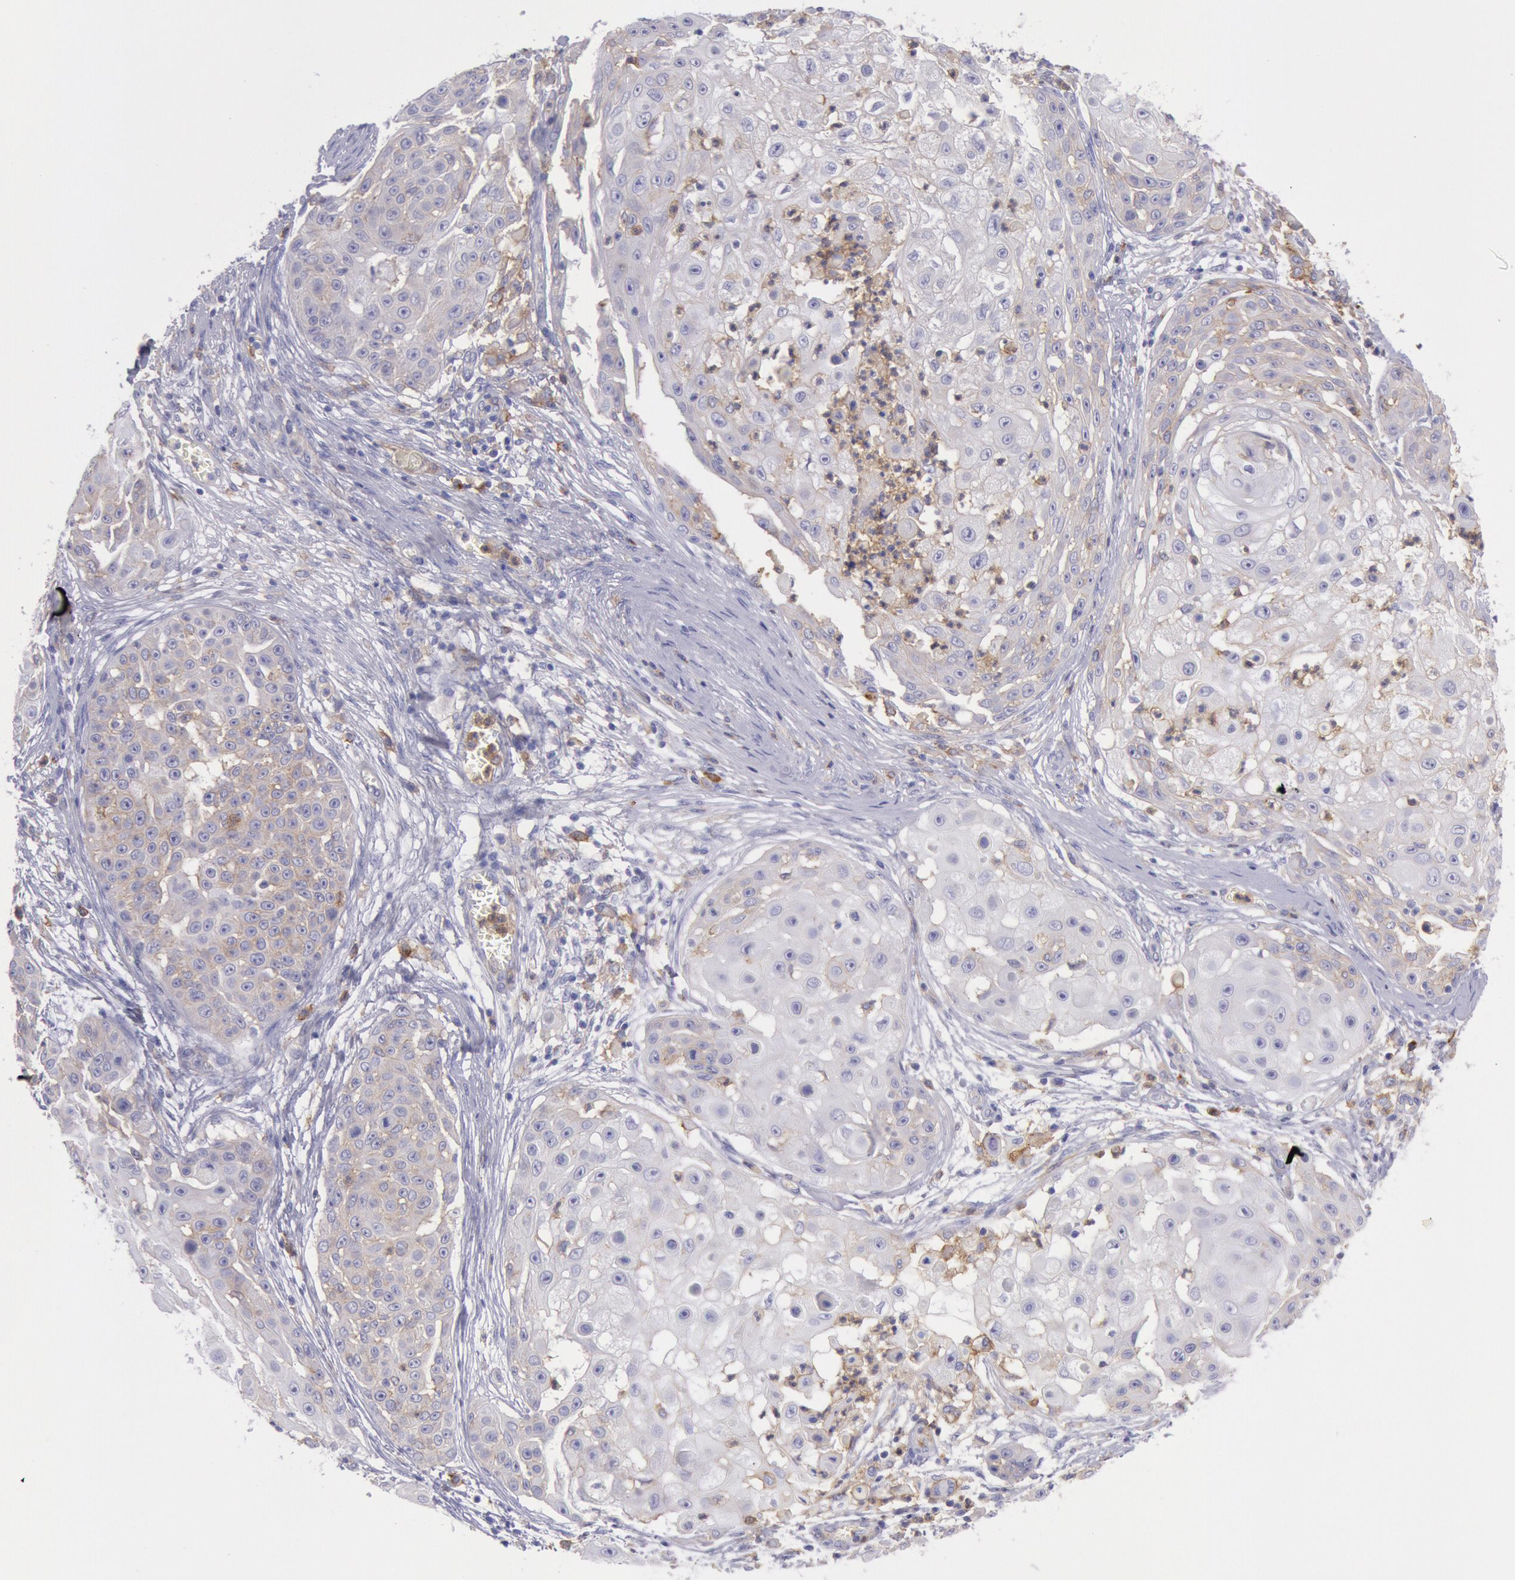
{"staining": {"intensity": "weak", "quantity": "<25%", "location": "cytoplasmic/membranous"}, "tissue": "skin cancer", "cell_type": "Tumor cells", "image_type": "cancer", "snomed": [{"axis": "morphology", "description": "Squamous cell carcinoma, NOS"}, {"axis": "topography", "description": "Skin"}], "caption": "This is an immunohistochemistry (IHC) histopathology image of human squamous cell carcinoma (skin). There is no positivity in tumor cells.", "gene": "LYN", "patient": {"sex": "female", "age": 57}}